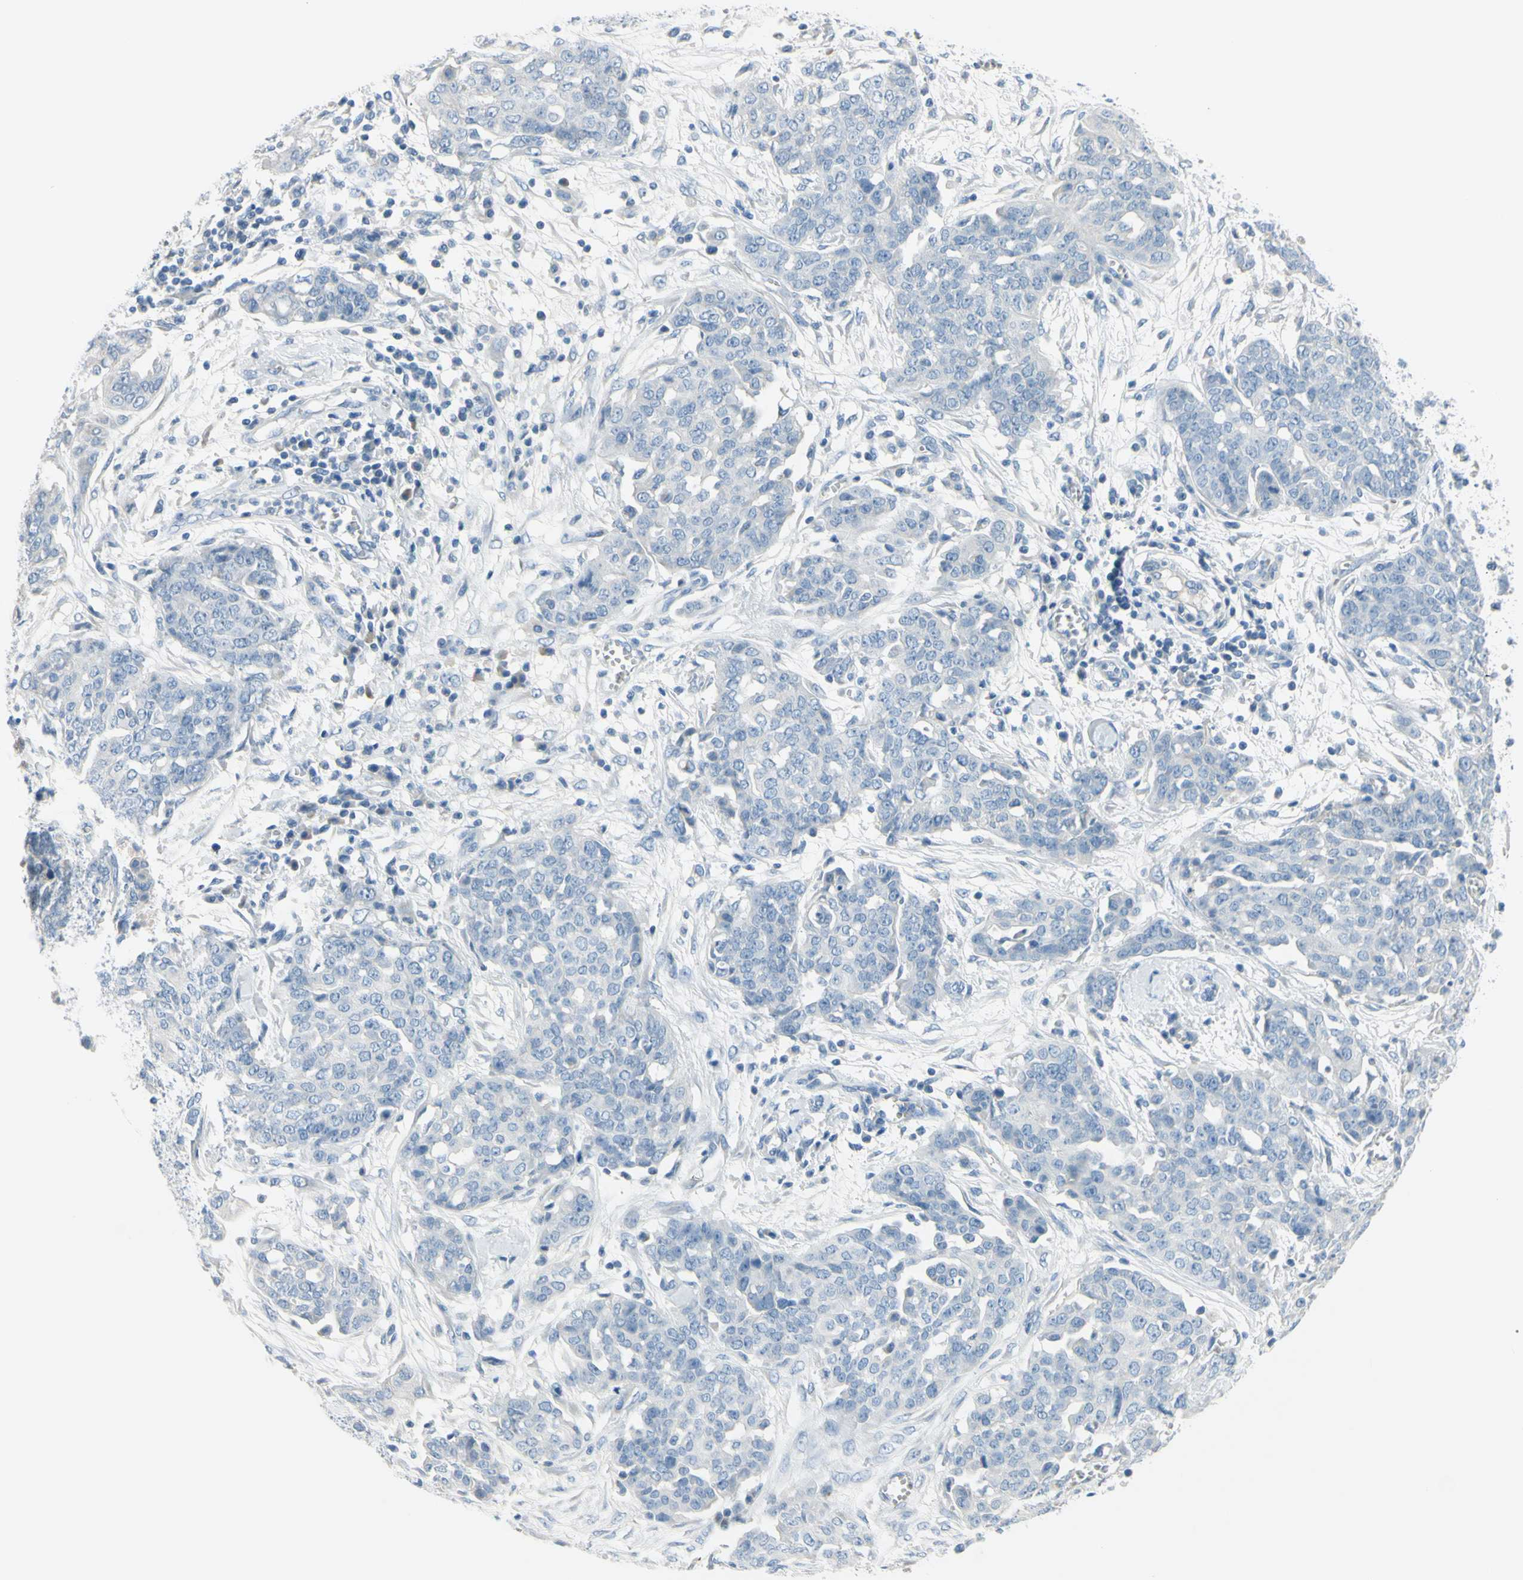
{"staining": {"intensity": "negative", "quantity": "none", "location": "none"}, "tissue": "ovarian cancer", "cell_type": "Tumor cells", "image_type": "cancer", "snomed": [{"axis": "morphology", "description": "Cystadenocarcinoma, serous, NOS"}, {"axis": "topography", "description": "Soft tissue"}, {"axis": "topography", "description": "Ovary"}], "caption": "High power microscopy photomicrograph of an immunohistochemistry (IHC) micrograph of serous cystadenocarcinoma (ovarian), revealing no significant staining in tumor cells.", "gene": "DCT", "patient": {"sex": "female", "age": 57}}